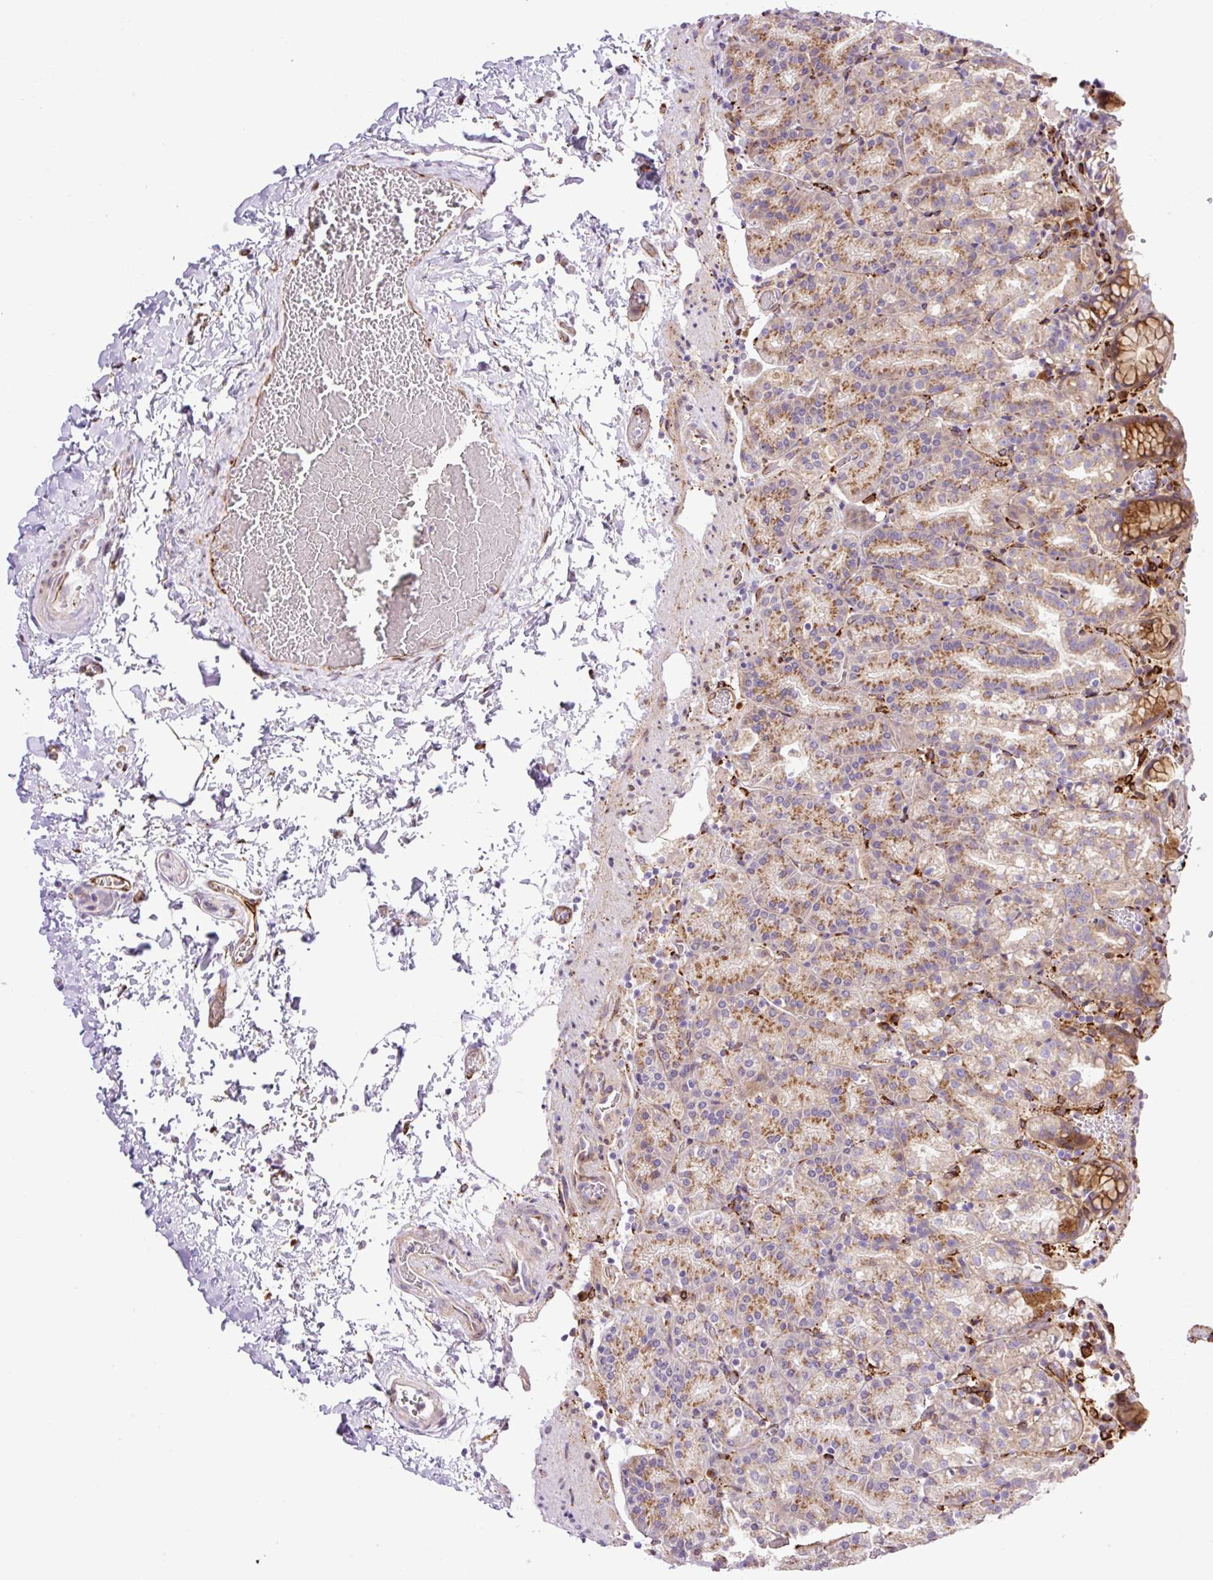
{"staining": {"intensity": "moderate", "quantity": "25%-75%", "location": "cytoplasmic/membranous"}, "tissue": "stomach", "cell_type": "Glandular cells", "image_type": "normal", "snomed": [{"axis": "morphology", "description": "Normal tissue, NOS"}, {"axis": "topography", "description": "Stomach, upper"}], "caption": "Protein staining of benign stomach exhibits moderate cytoplasmic/membranous staining in about 25%-75% of glandular cells.", "gene": "RAB30", "patient": {"sex": "female", "age": 81}}